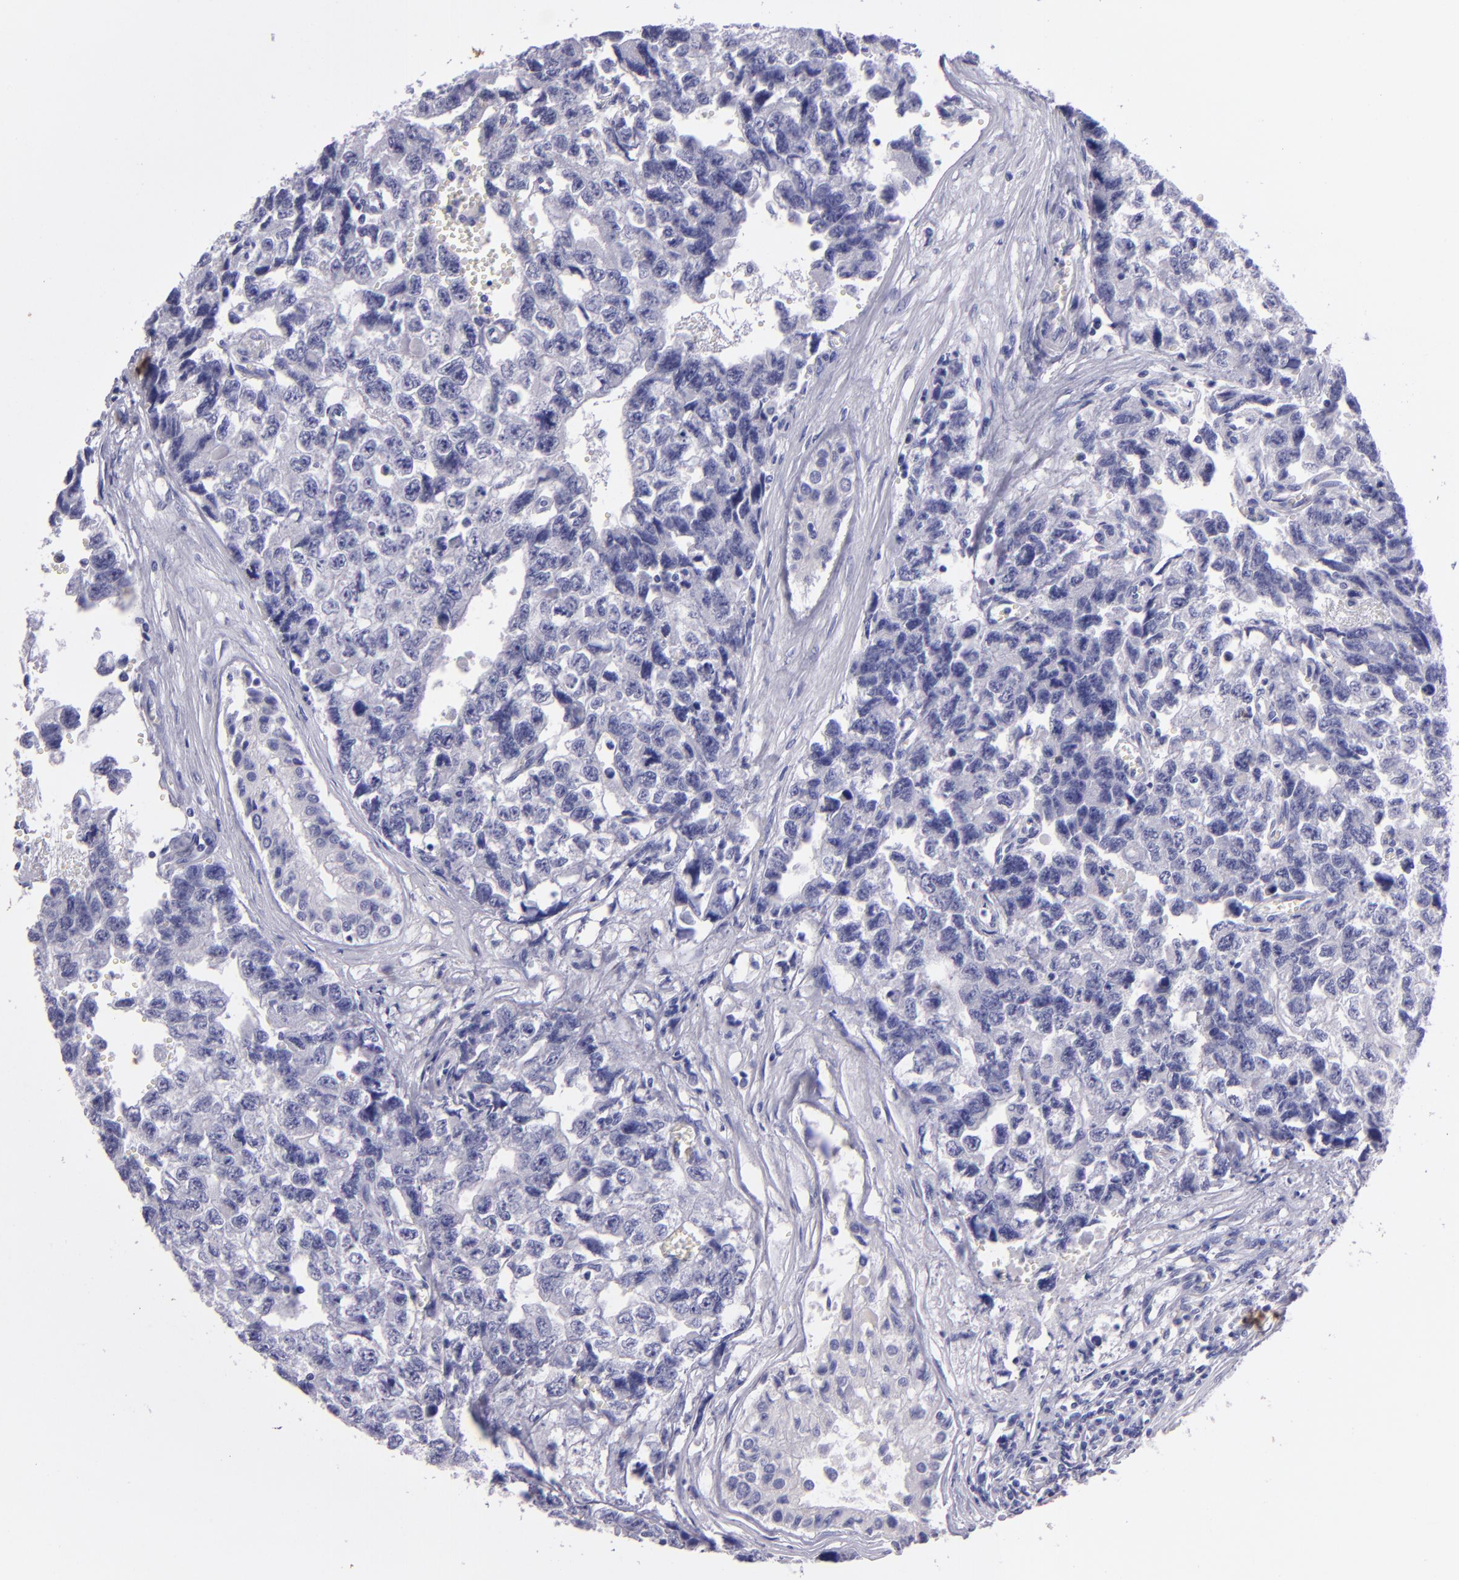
{"staining": {"intensity": "negative", "quantity": "none", "location": "none"}, "tissue": "testis cancer", "cell_type": "Tumor cells", "image_type": "cancer", "snomed": [{"axis": "morphology", "description": "Carcinoma, Embryonal, NOS"}, {"axis": "topography", "description": "Testis"}], "caption": "High power microscopy image of an immunohistochemistry (IHC) micrograph of testis embryonal carcinoma, revealing no significant staining in tumor cells.", "gene": "TNNT3", "patient": {"sex": "male", "age": 31}}